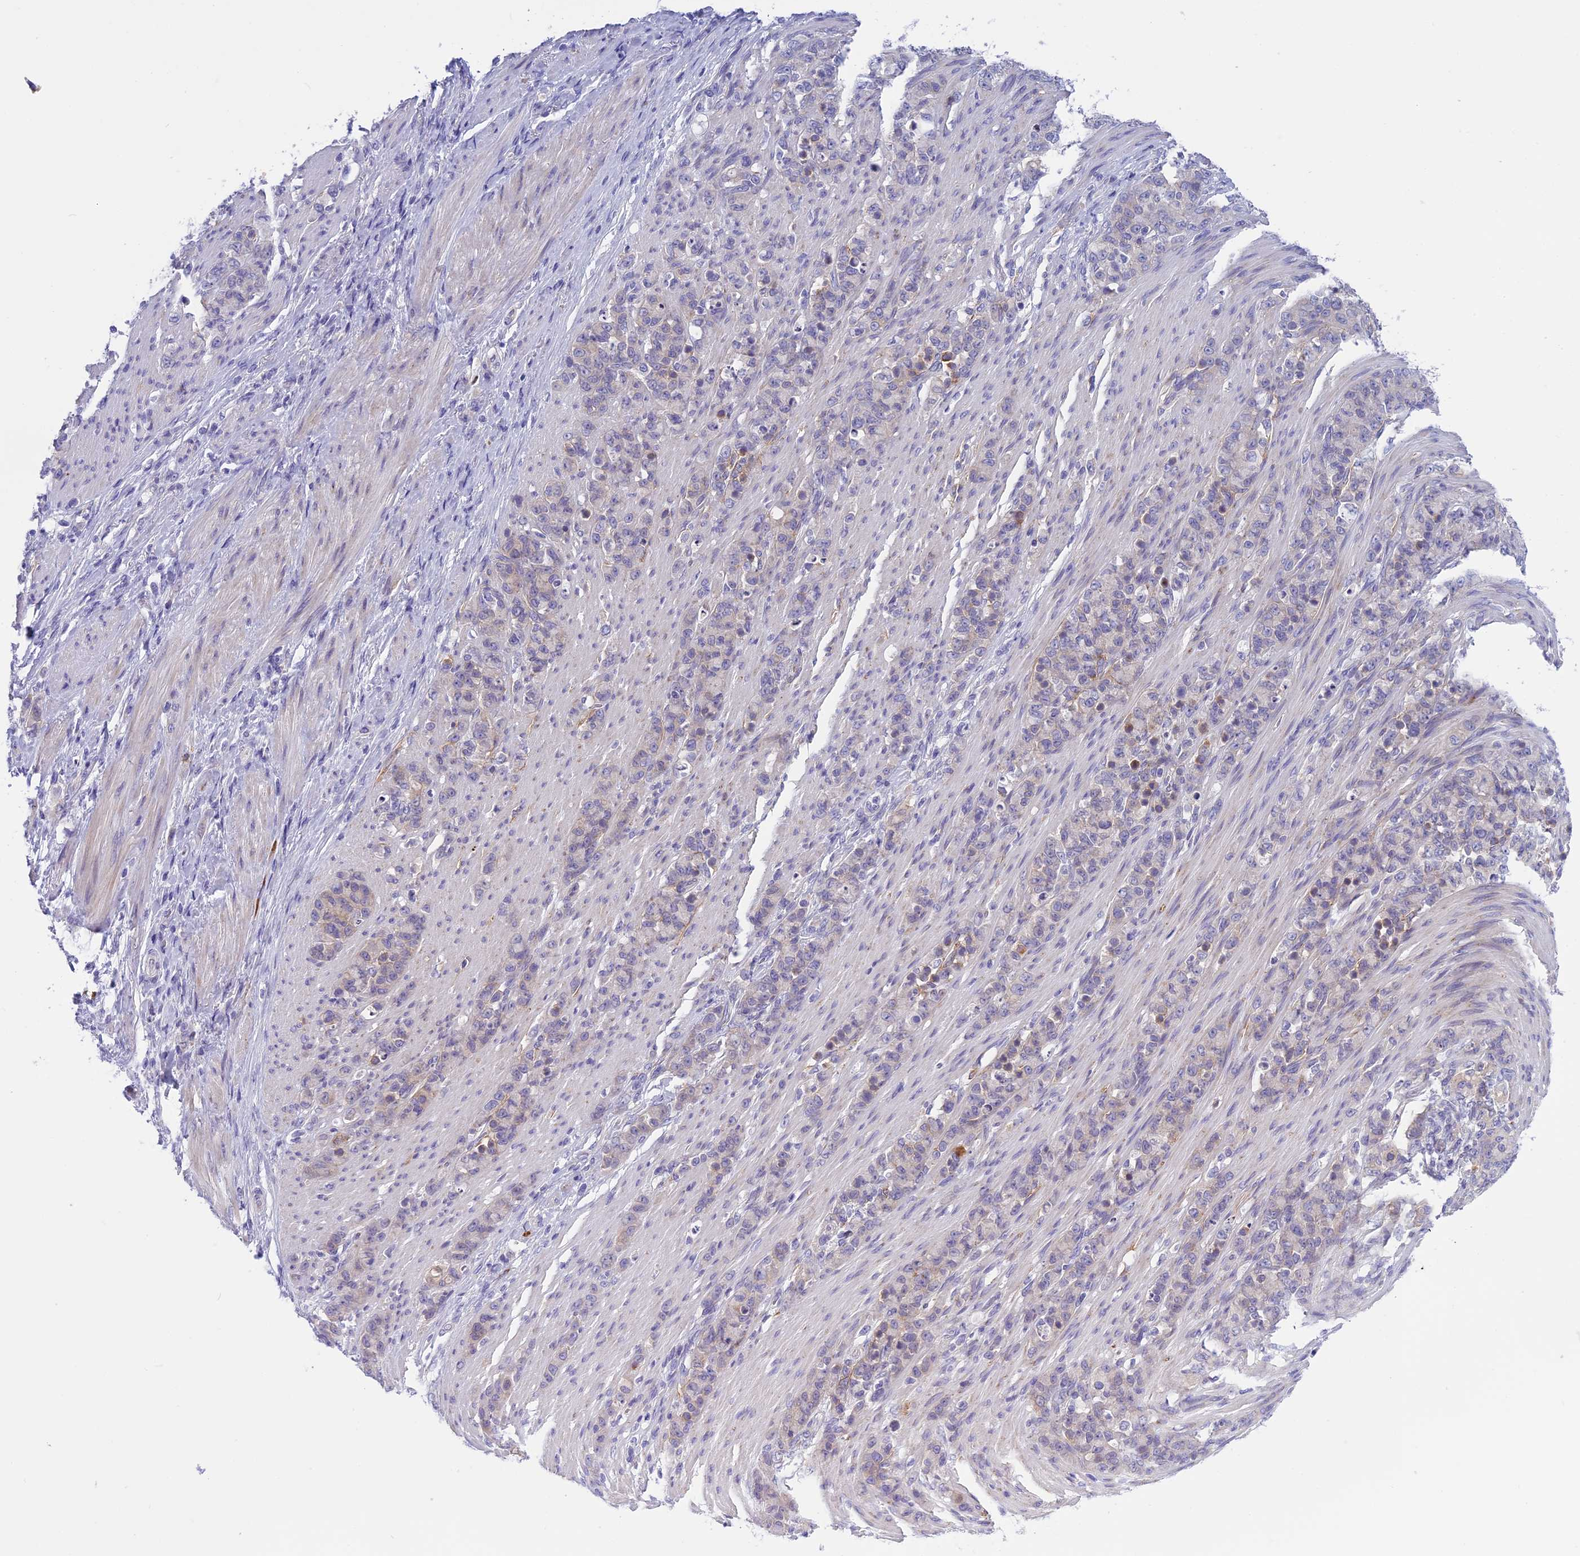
{"staining": {"intensity": "weak", "quantity": "<25%", "location": "cytoplasmic/membranous"}, "tissue": "stomach cancer", "cell_type": "Tumor cells", "image_type": "cancer", "snomed": [{"axis": "morphology", "description": "Adenocarcinoma, NOS"}, {"axis": "topography", "description": "Stomach"}], "caption": "DAB (3,3'-diaminobenzidine) immunohistochemical staining of adenocarcinoma (stomach) reveals no significant expression in tumor cells.", "gene": "ARHGEF37", "patient": {"sex": "female", "age": 79}}